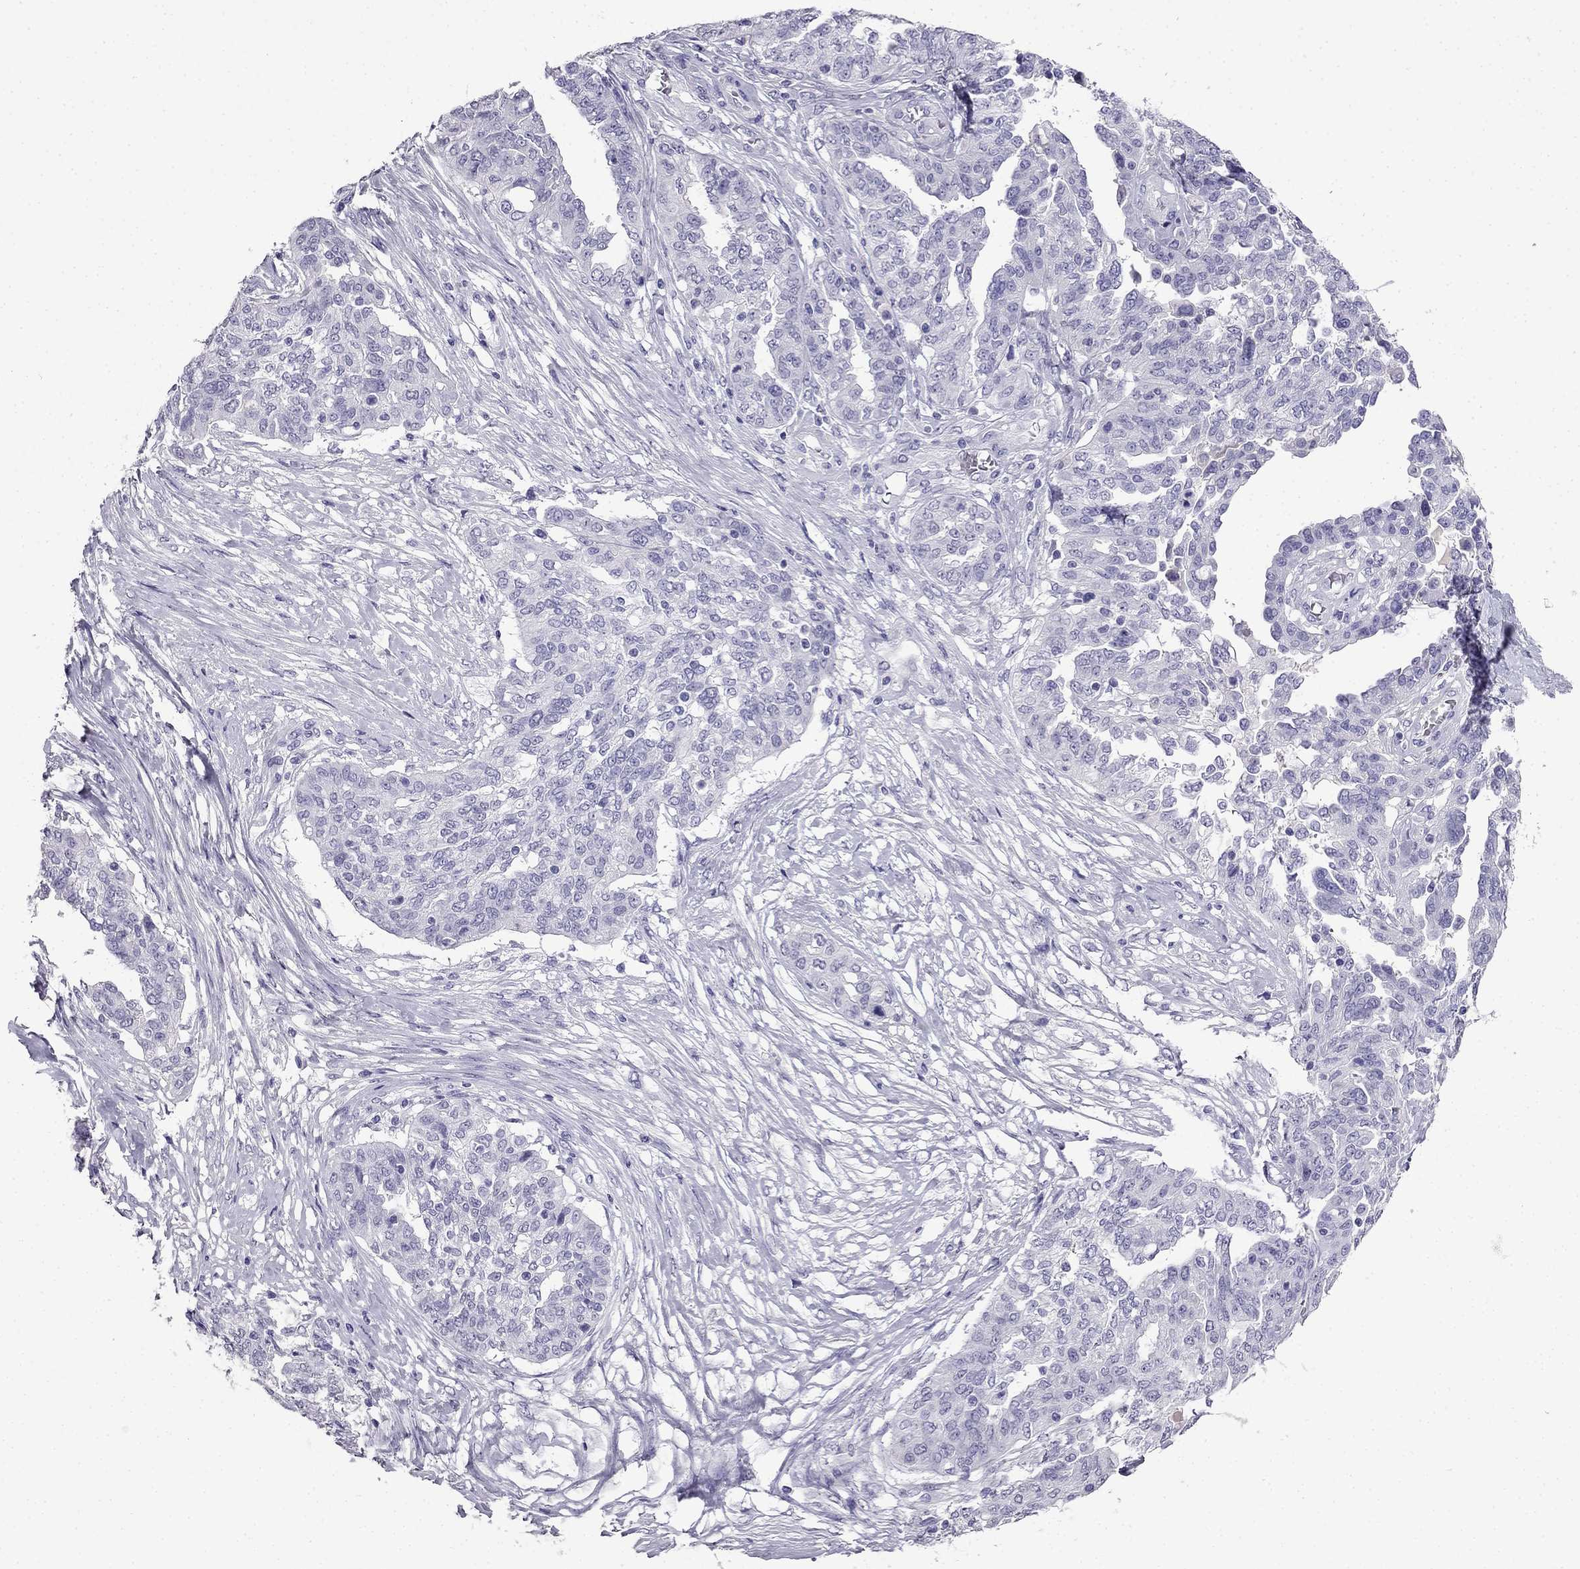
{"staining": {"intensity": "negative", "quantity": "none", "location": "none"}, "tissue": "ovarian cancer", "cell_type": "Tumor cells", "image_type": "cancer", "snomed": [{"axis": "morphology", "description": "Cystadenocarcinoma, serous, NOS"}, {"axis": "topography", "description": "Ovary"}], "caption": "An immunohistochemistry histopathology image of serous cystadenocarcinoma (ovarian) is shown. There is no staining in tumor cells of serous cystadenocarcinoma (ovarian).", "gene": "CDHR4", "patient": {"sex": "female", "age": 67}}